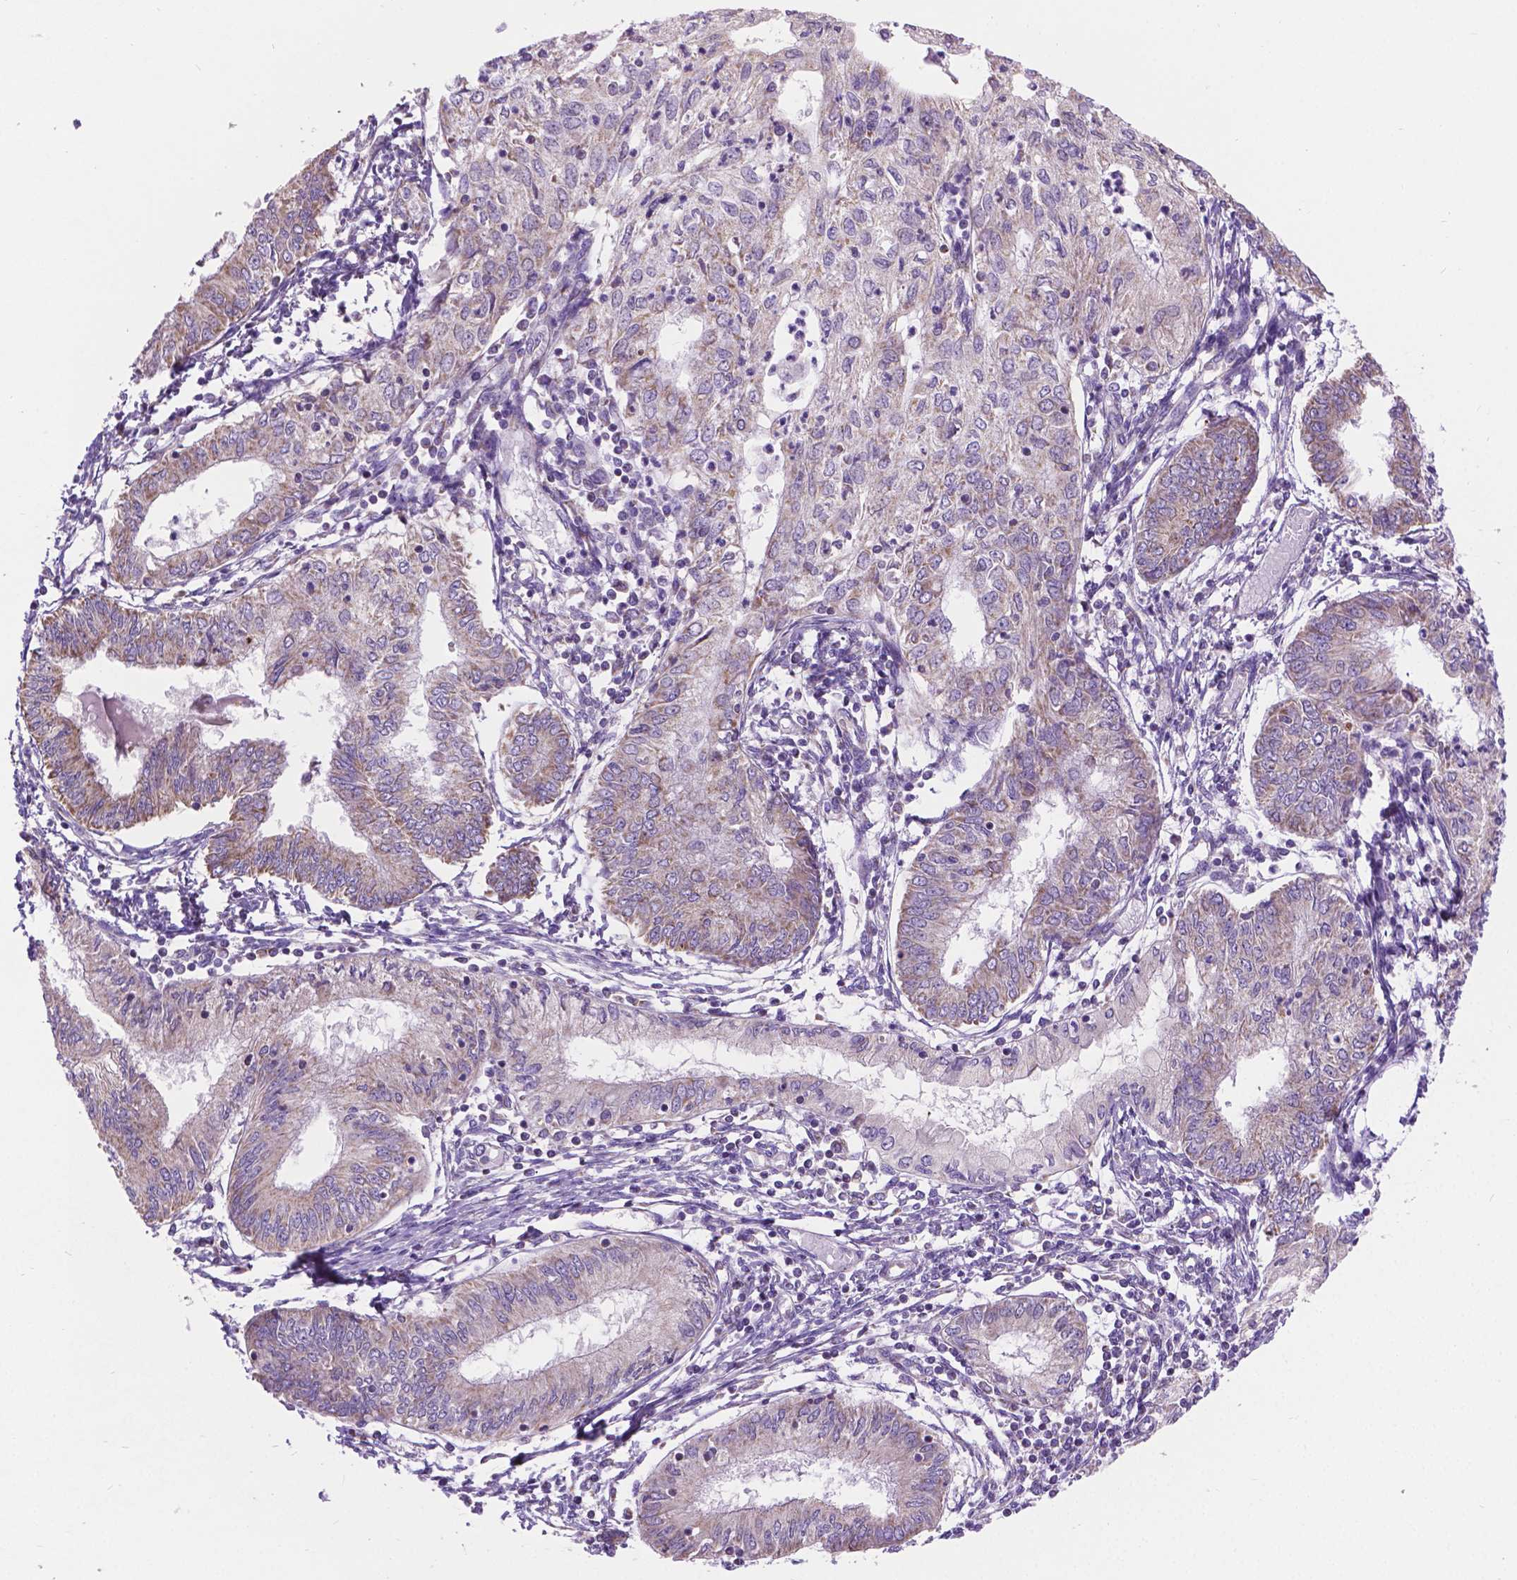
{"staining": {"intensity": "weak", "quantity": "<25%", "location": "cytoplasmic/membranous"}, "tissue": "endometrial cancer", "cell_type": "Tumor cells", "image_type": "cancer", "snomed": [{"axis": "morphology", "description": "Adenocarcinoma, NOS"}, {"axis": "topography", "description": "Endometrium"}], "caption": "Tumor cells are negative for protein expression in human endometrial cancer. (DAB immunohistochemistry (IHC), high magnification).", "gene": "CSPG5", "patient": {"sex": "female", "age": 68}}